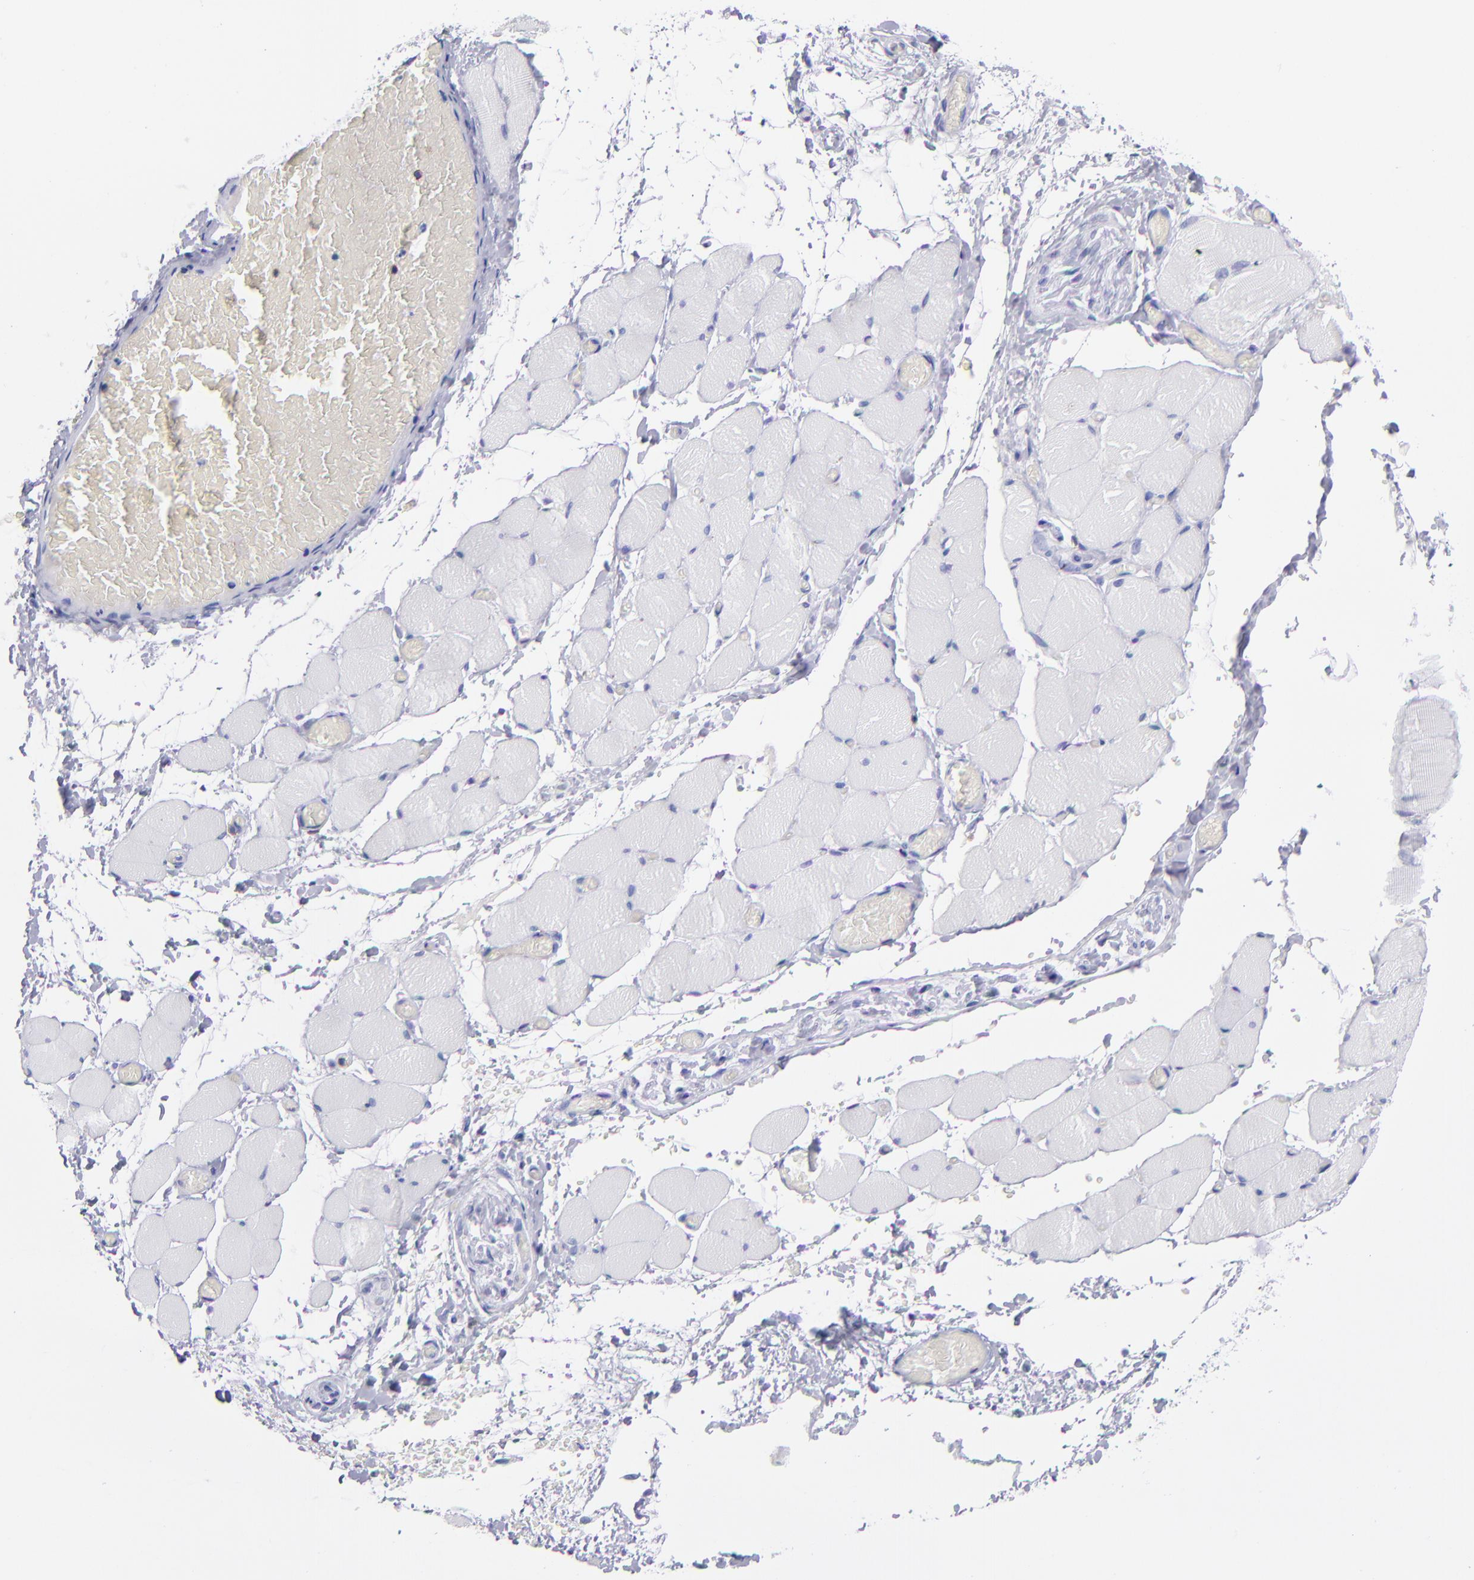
{"staining": {"intensity": "negative", "quantity": "none", "location": "none"}, "tissue": "skeletal muscle", "cell_type": "Myocytes", "image_type": "normal", "snomed": [{"axis": "morphology", "description": "Normal tissue, NOS"}, {"axis": "topography", "description": "Skeletal muscle"}, {"axis": "topography", "description": "Soft tissue"}], "caption": "This is a histopathology image of immunohistochemistry staining of normal skeletal muscle, which shows no positivity in myocytes. The staining is performed using DAB brown chromogen with nuclei counter-stained in using hematoxylin.", "gene": "CD6", "patient": {"sex": "female", "age": 58}}